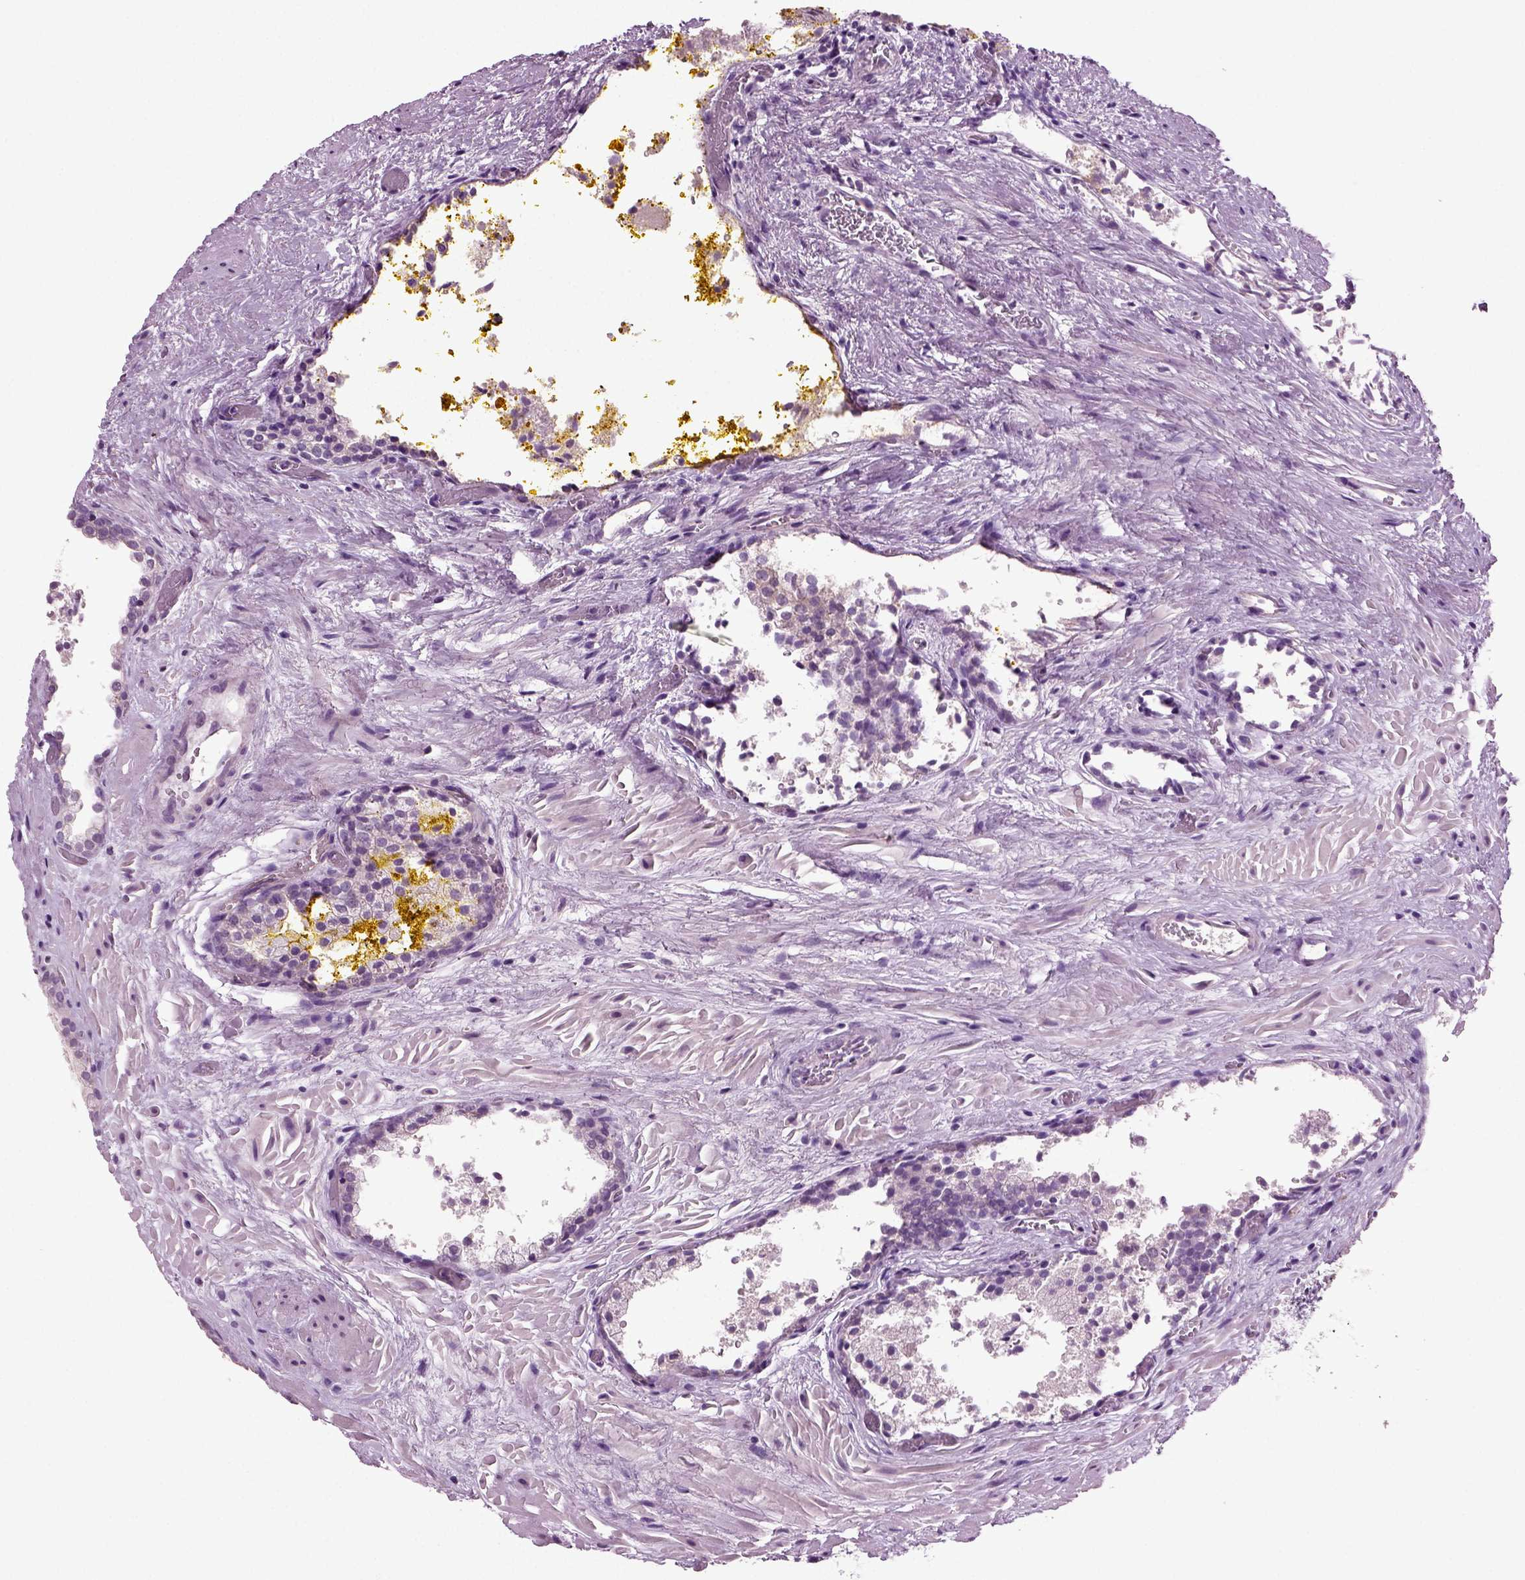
{"staining": {"intensity": "negative", "quantity": "none", "location": "none"}, "tissue": "prostate cancer", "cell_type": "Tumor cells", "image_type": "cancer", "snomed": [{"axis": "morphology", "description": "Adenocarcinoma, NOS"}, {"axis": "topography", "description": "Prostate"}], "caption": "IHC of adenocarcinoma (prostate) reveals no staining in tumor cells. Brightfield microscopy of immunohistochemistry stained with DAB (3,3'-diaminobenzidine) (brown) and hematoxylin (blue), captured at high magnification.", "gene": "COL9A2", "patient": {"sex": "male", "age": 66}}